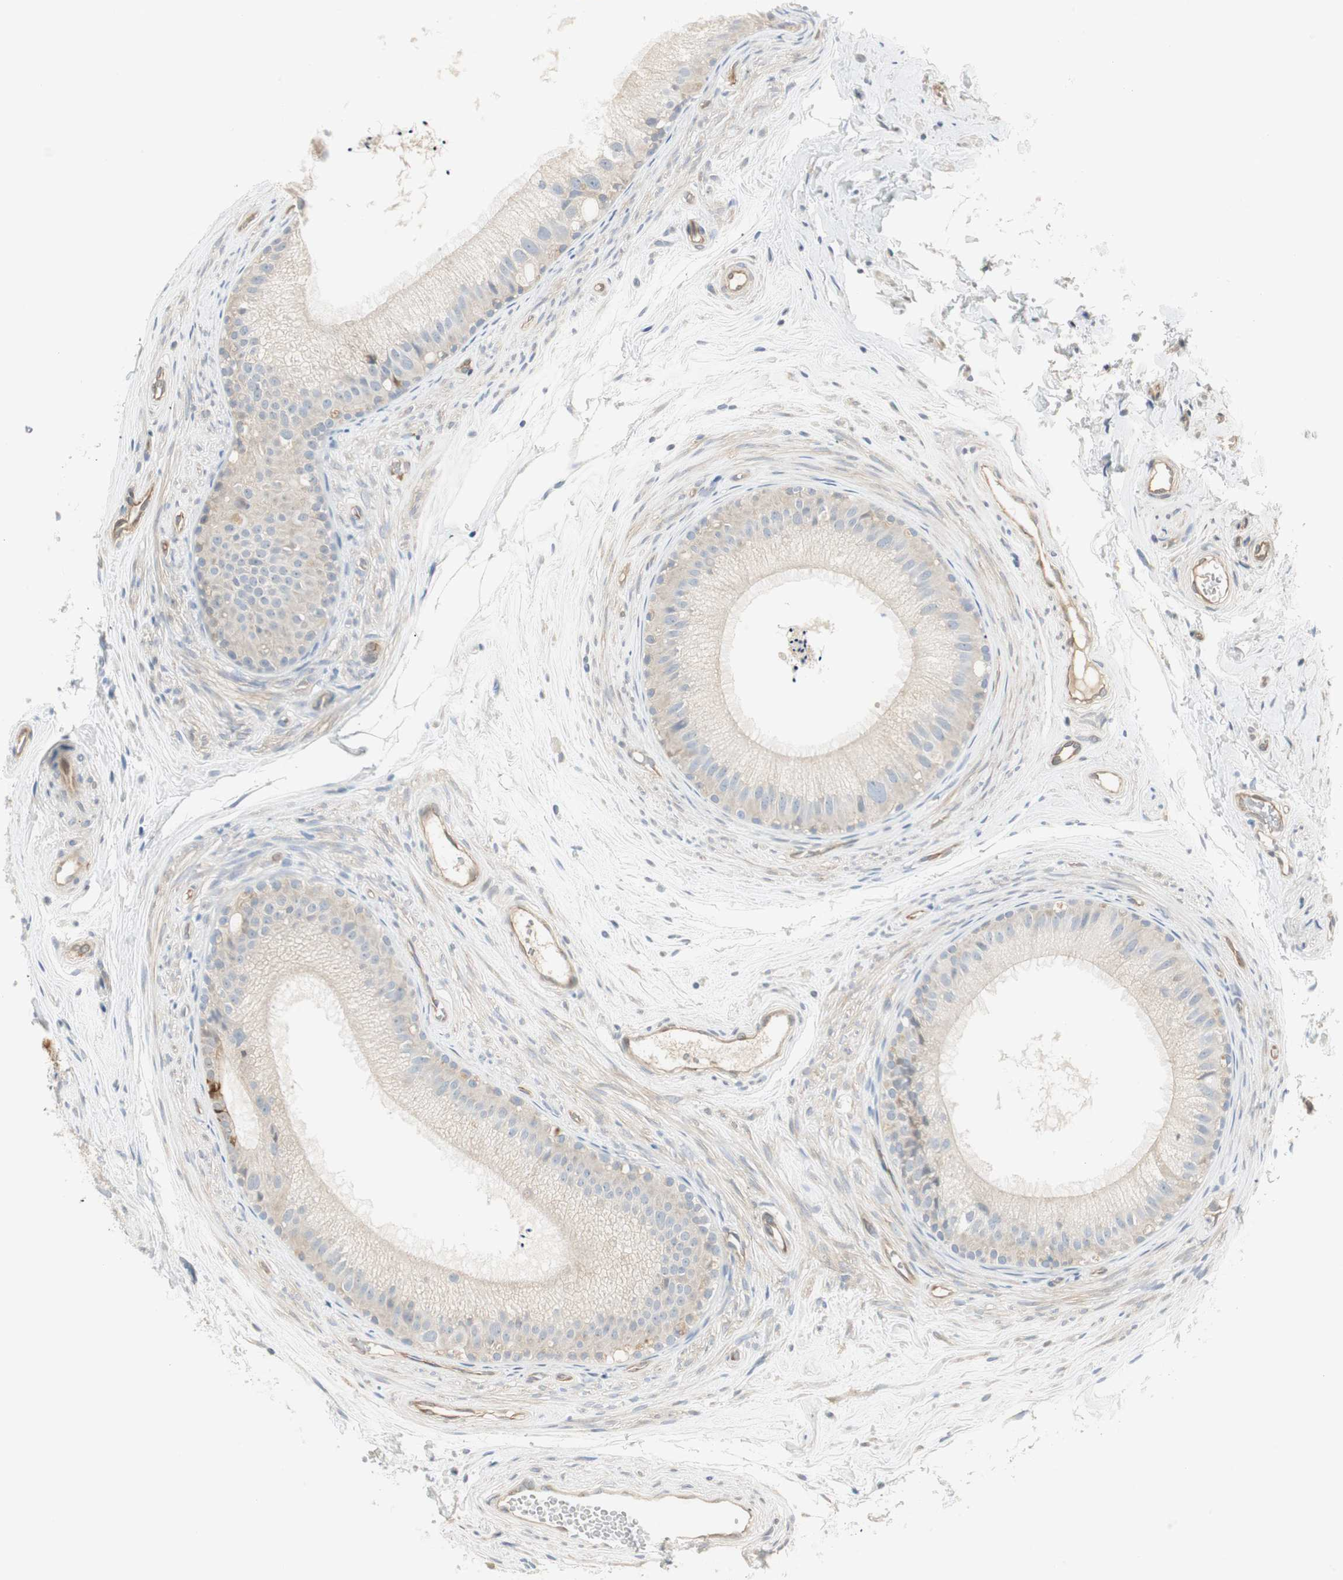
{"staining": {"intensity": "weak", "quantity": "<25%", "location": "cytoplasmic/membranous"}, "tissue": "epididymis", "cell_type": "Glandular cells", "image_type": "normal", "snomed": [{"axis": "morphology", "description": "Normal tissue, NOS"}, {"axis": "topography", "description": "Epididymis"}], "caption": "A high-resolution histopathology image shows immunohistochemistry (IHC) staining of benign epididymis, which displays no significant expression in glandular cells.", "gene": "STON1", "patient": {"sex": "male", "age": 56}}